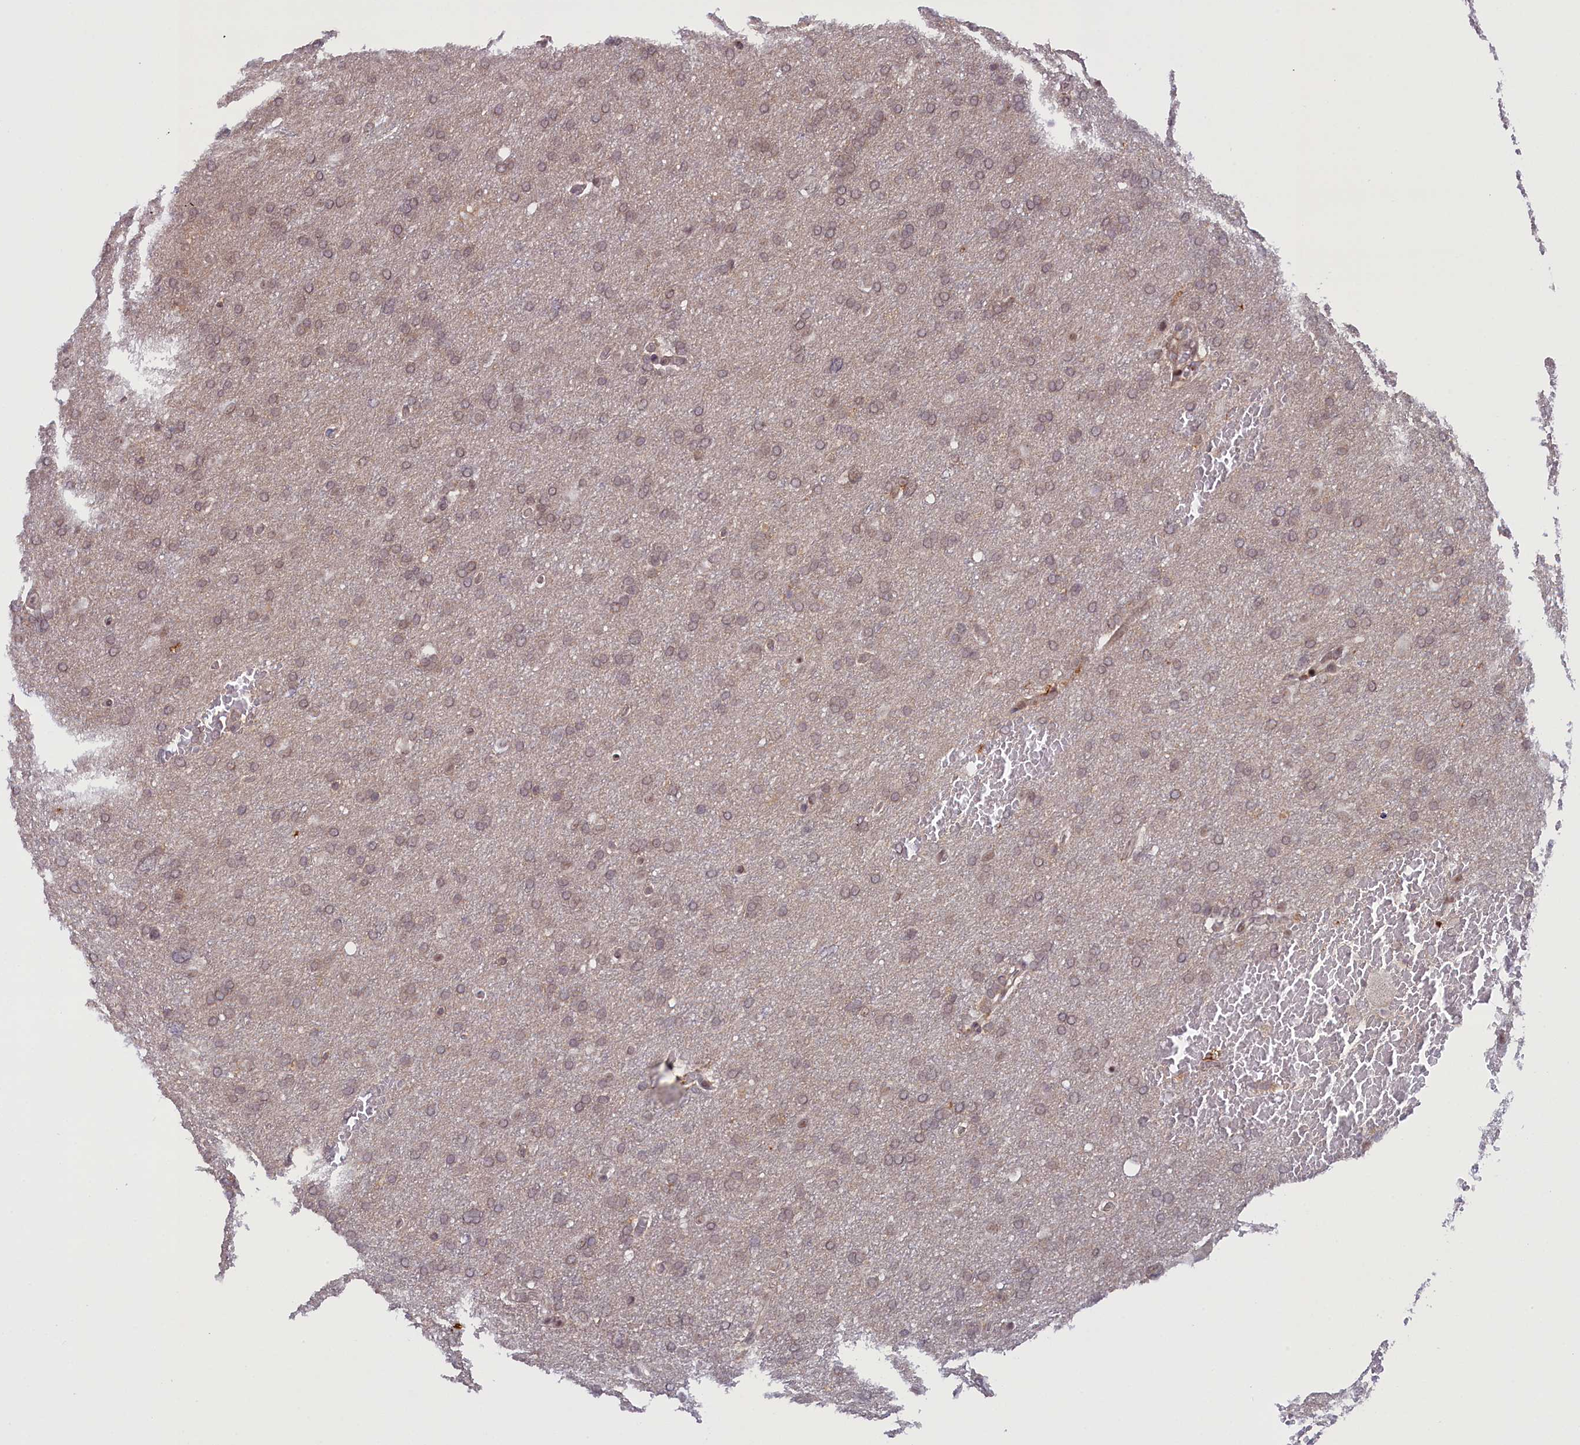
{"staining": {"intensity": "weak", "quantity": "25%-75%", "location": "nuclear"}, "tissue": "glioma", "cell_type": "Tumor cells", "image_type": "cancer", "snomed": [{"axis": "morphology", "description": "Glioma, malignant, High grade"}, {"axis": "topography", "description": "Cerebral cortex"}], "caption": "Immunohistochemical staining of human glioma displays low levels of weak nuclear protein staining in about 25%-75% of tumor cells. (Brightfield microscopy of DAB IHC at high magnification).", "gene": "FCHO1", "patient": {"sex": "female", "age": 36}}